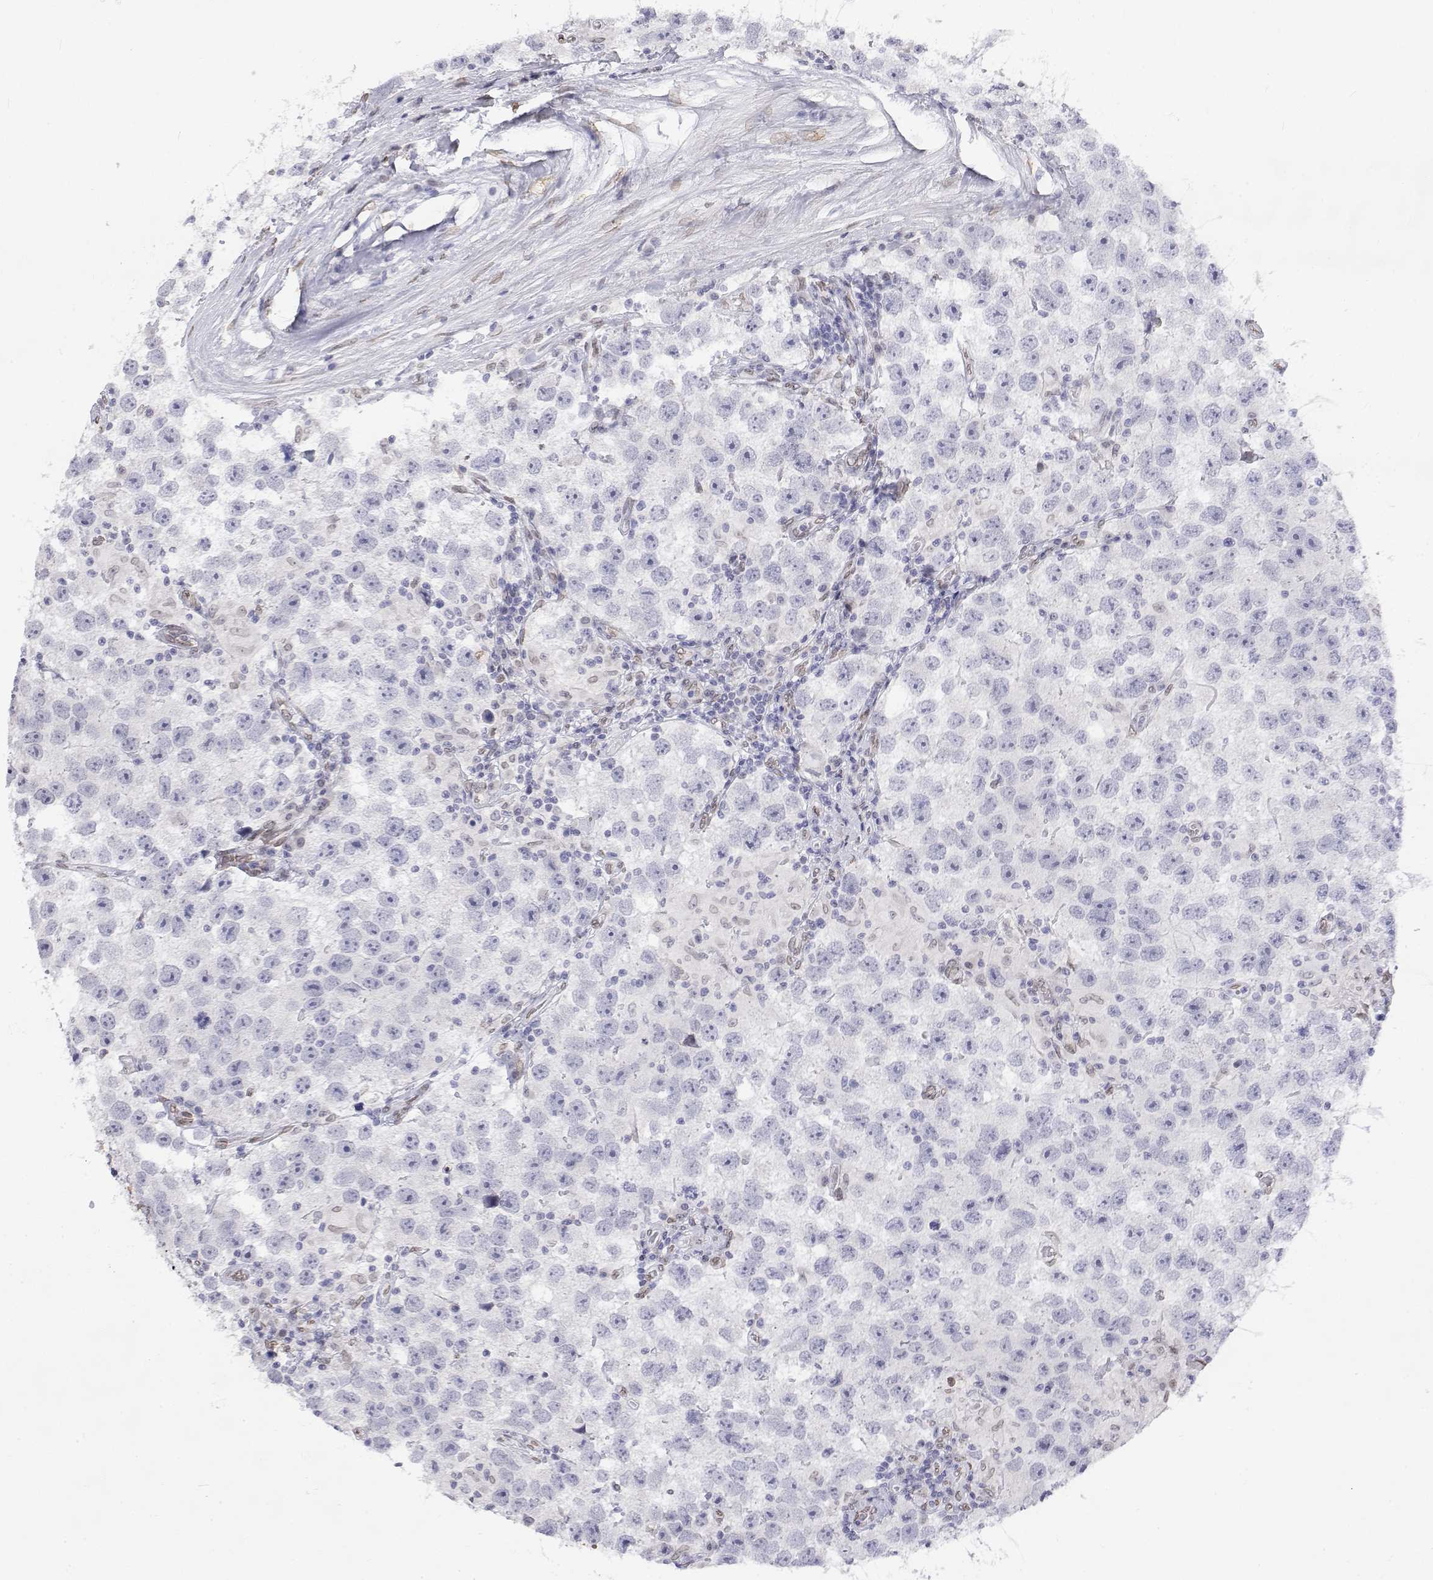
{"staining": {"intensity": "negative", "quantity": "none", "location": "none"}, "tissue": "testis cancer", "cell_type": "Tumor cells", "image_type": "cancer", "snomed": [{"axis": "morphology", "description": "Seminoma, NOS"}, {"axis": "topography", "description": "Testis"}], "caption": "This is a histopathology image of immunohistochemistry (IHC) staining of testis cancer, which shows no staining in tumor cells.", "gene": "ZNF532", "patient": {"sex": "male", "age": 26}}